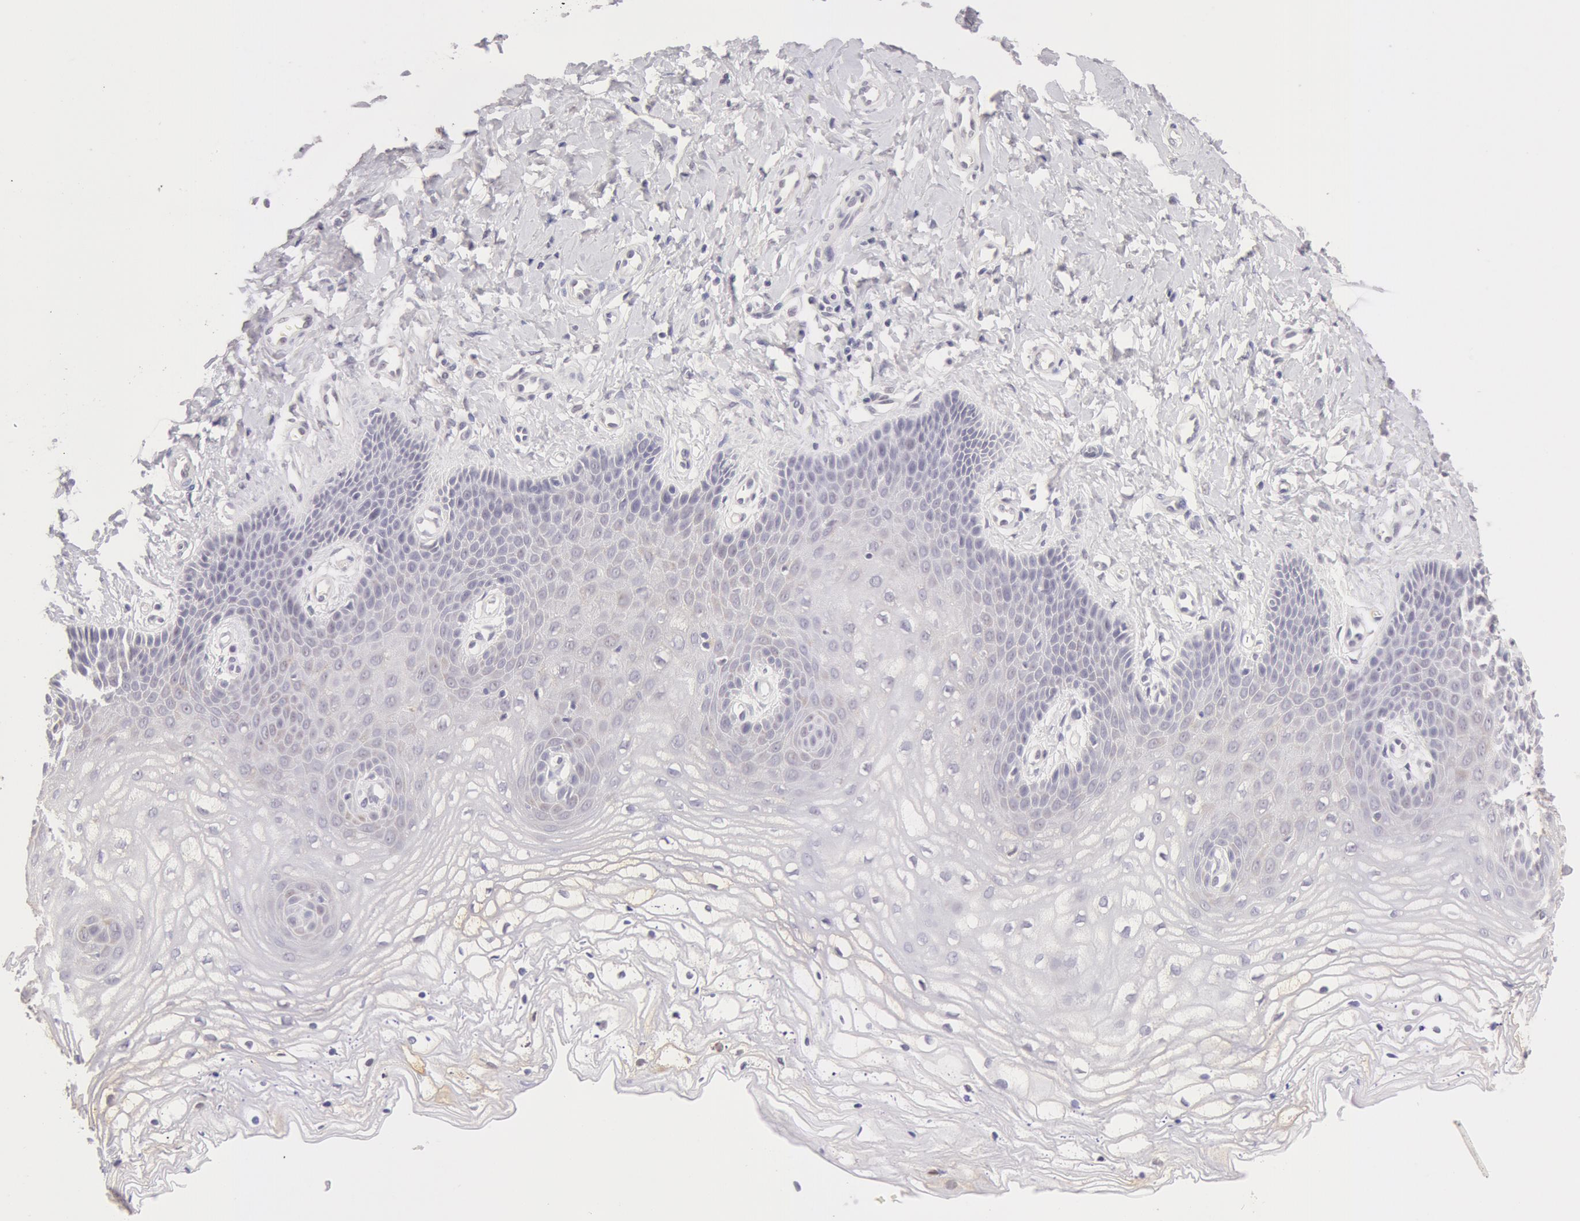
{"staining": {"intensity": "negative", "quantity": "none", "location": "none"}, "tissue": "vagina", "cell_type": "Squamous epithelial cells", "image_type": "normal", "snomed": [{"axis": "morphology", "description": "Normal tissue, NOS"}, {"axis": "topography", "description": "Vagina"}], "caption": "This histopathology image is of normal vagina stained with immunohistochemistry (IHC) to label a protein in brown with the nuclei are counter-stained blue. There is no positivity in squamous epithelial cells.", "gene": "ZNF597", "patient": {"sex": "female", "age": 68}}